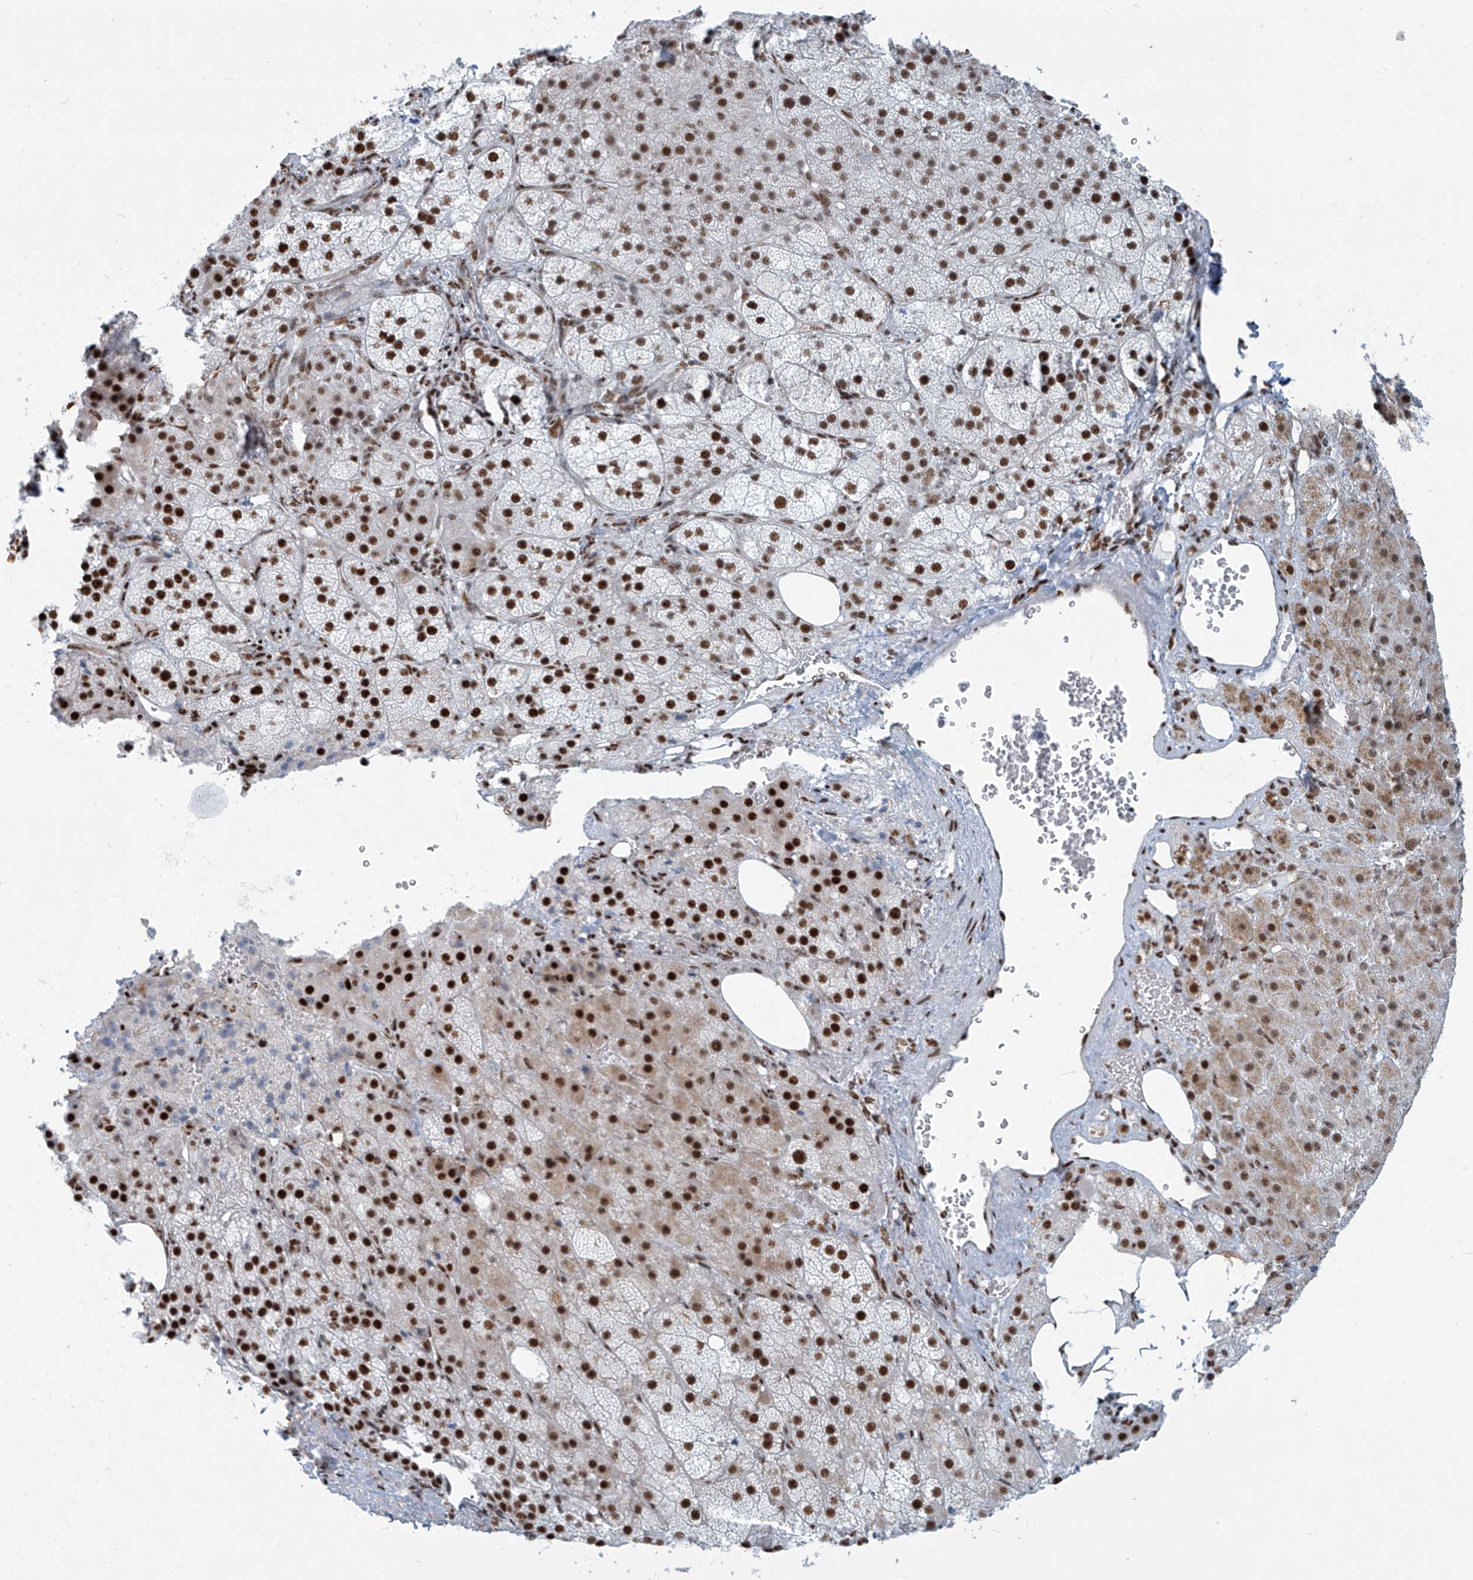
{"staining": {"intensity": "strong", "quantity": ">75%", "location": "nuclear"}, "tissue": "adrenal gland", "cell_type": "Glandular cells", "image_type": "normal", "snomed": [{"axis": "morphology", "description": "Normal tissue, NOS"}, {"axis": "topography", "description": "Adrenal gland"}], "caption": "Protein staining of normal adrenal gland demonstrates strong nuclear staining in approximately >75% of glandular cells. The protein of interest is stained brown, and the nuclei are stained in blue (DAB (3,3'-diaminobenzidine) IHC with brightfield microscopy, high magnification).", "gene": "ENSG00000257390", "patient": {"sex": "female", "age": 59}}